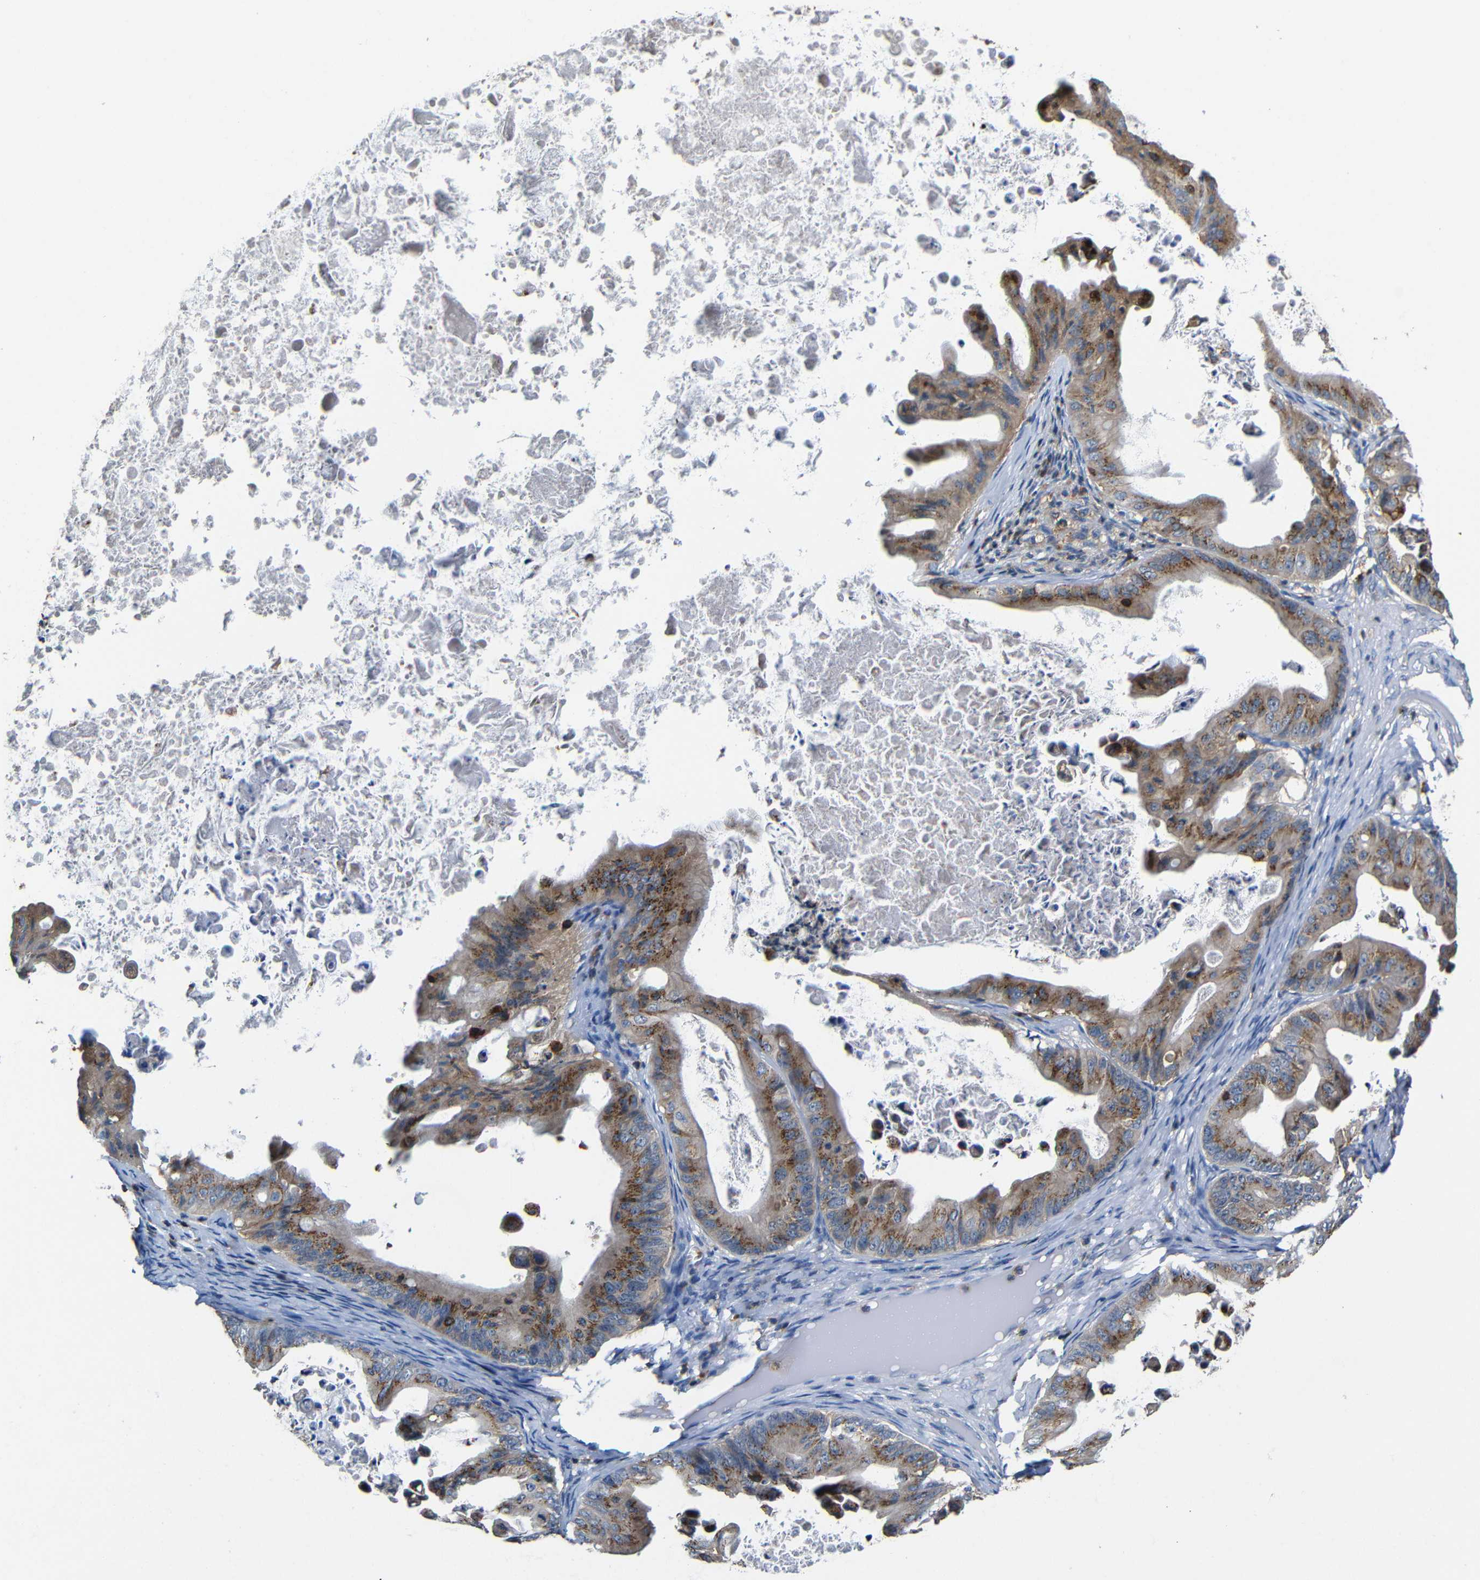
{"staining": {"intensity": "moderate", "quantity": ">75%", "location": "cytoplasmic/membranous"}, "tissue": "ovarian cancer", "cell_type": "Tumor cells", "image_type": "cancer", "snomed": [{"axis": "morphology", "description": "Cystadenocarcinoma, mucinous, NOS"}, {"axis": "topography", "description": "Ovary"}], "caption": "Immunohistochemical staining of human ovarian cancer exhibits moderate cytoplasmic/membranous protein positivity in approximately >75% of tumor cells. (Stains: DAB in brown, nuclei in blue, Microscopy: brightfield microscopy at high magnification).", "gene": "P2RY12", "patient": {"sex": "female", "age": 37}}